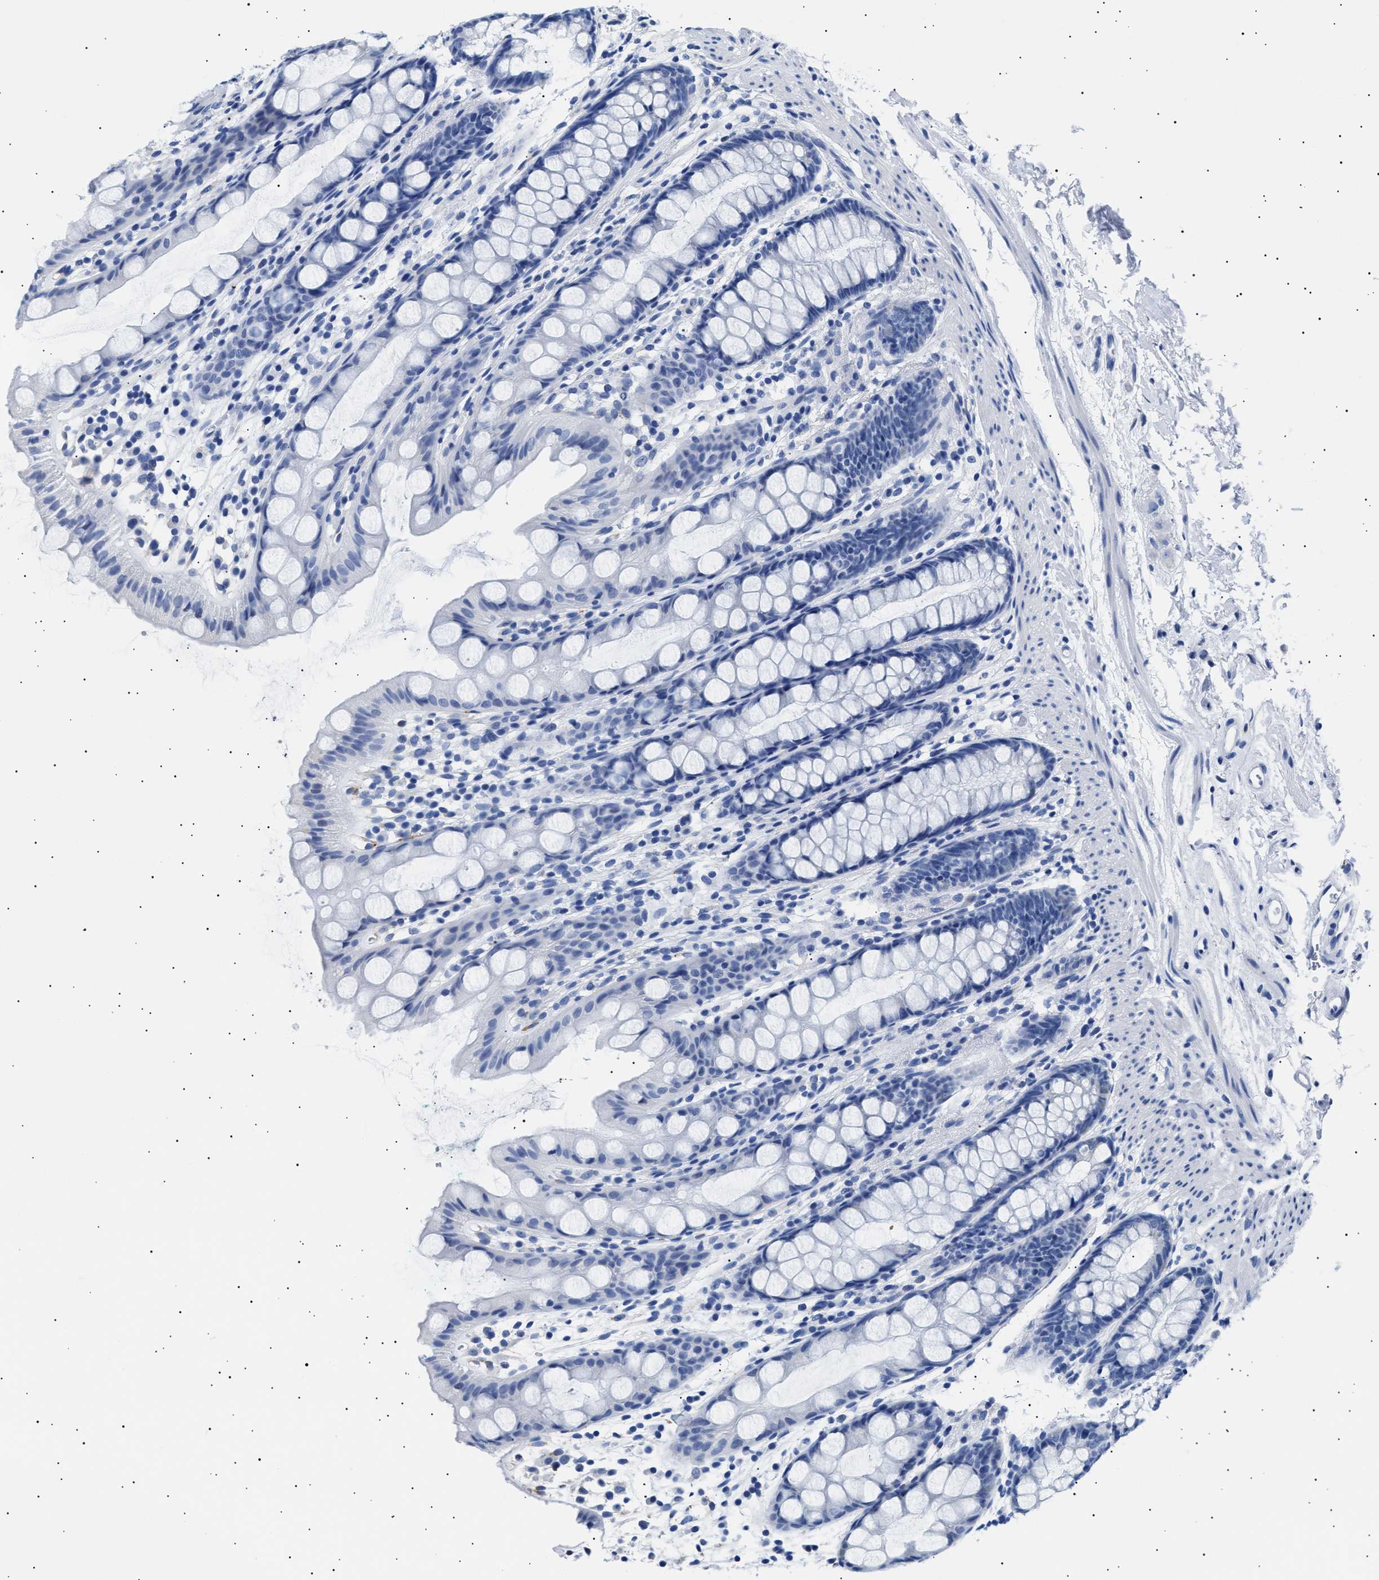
{"staining": {"intensity": "negative", "quantity": "none", "location": "none"}, "tissue": "rectum", "cell_type": "Glandular cells", "image_type": "normal", "snomed": [{"axis": "morphology", "description": "Normal tissue, NOS"}, {"axis": "topography", "description": "Rectum"}], "caption": "This histopathology image is of normal rectum stained with immunohistochemistry (IHC) to label a protein in brown with the nuclei are counter-stained blue. There is no staining in glandular cells.", "gene": "HEMGN", "patient": {"sex": "female", "age": 65}}